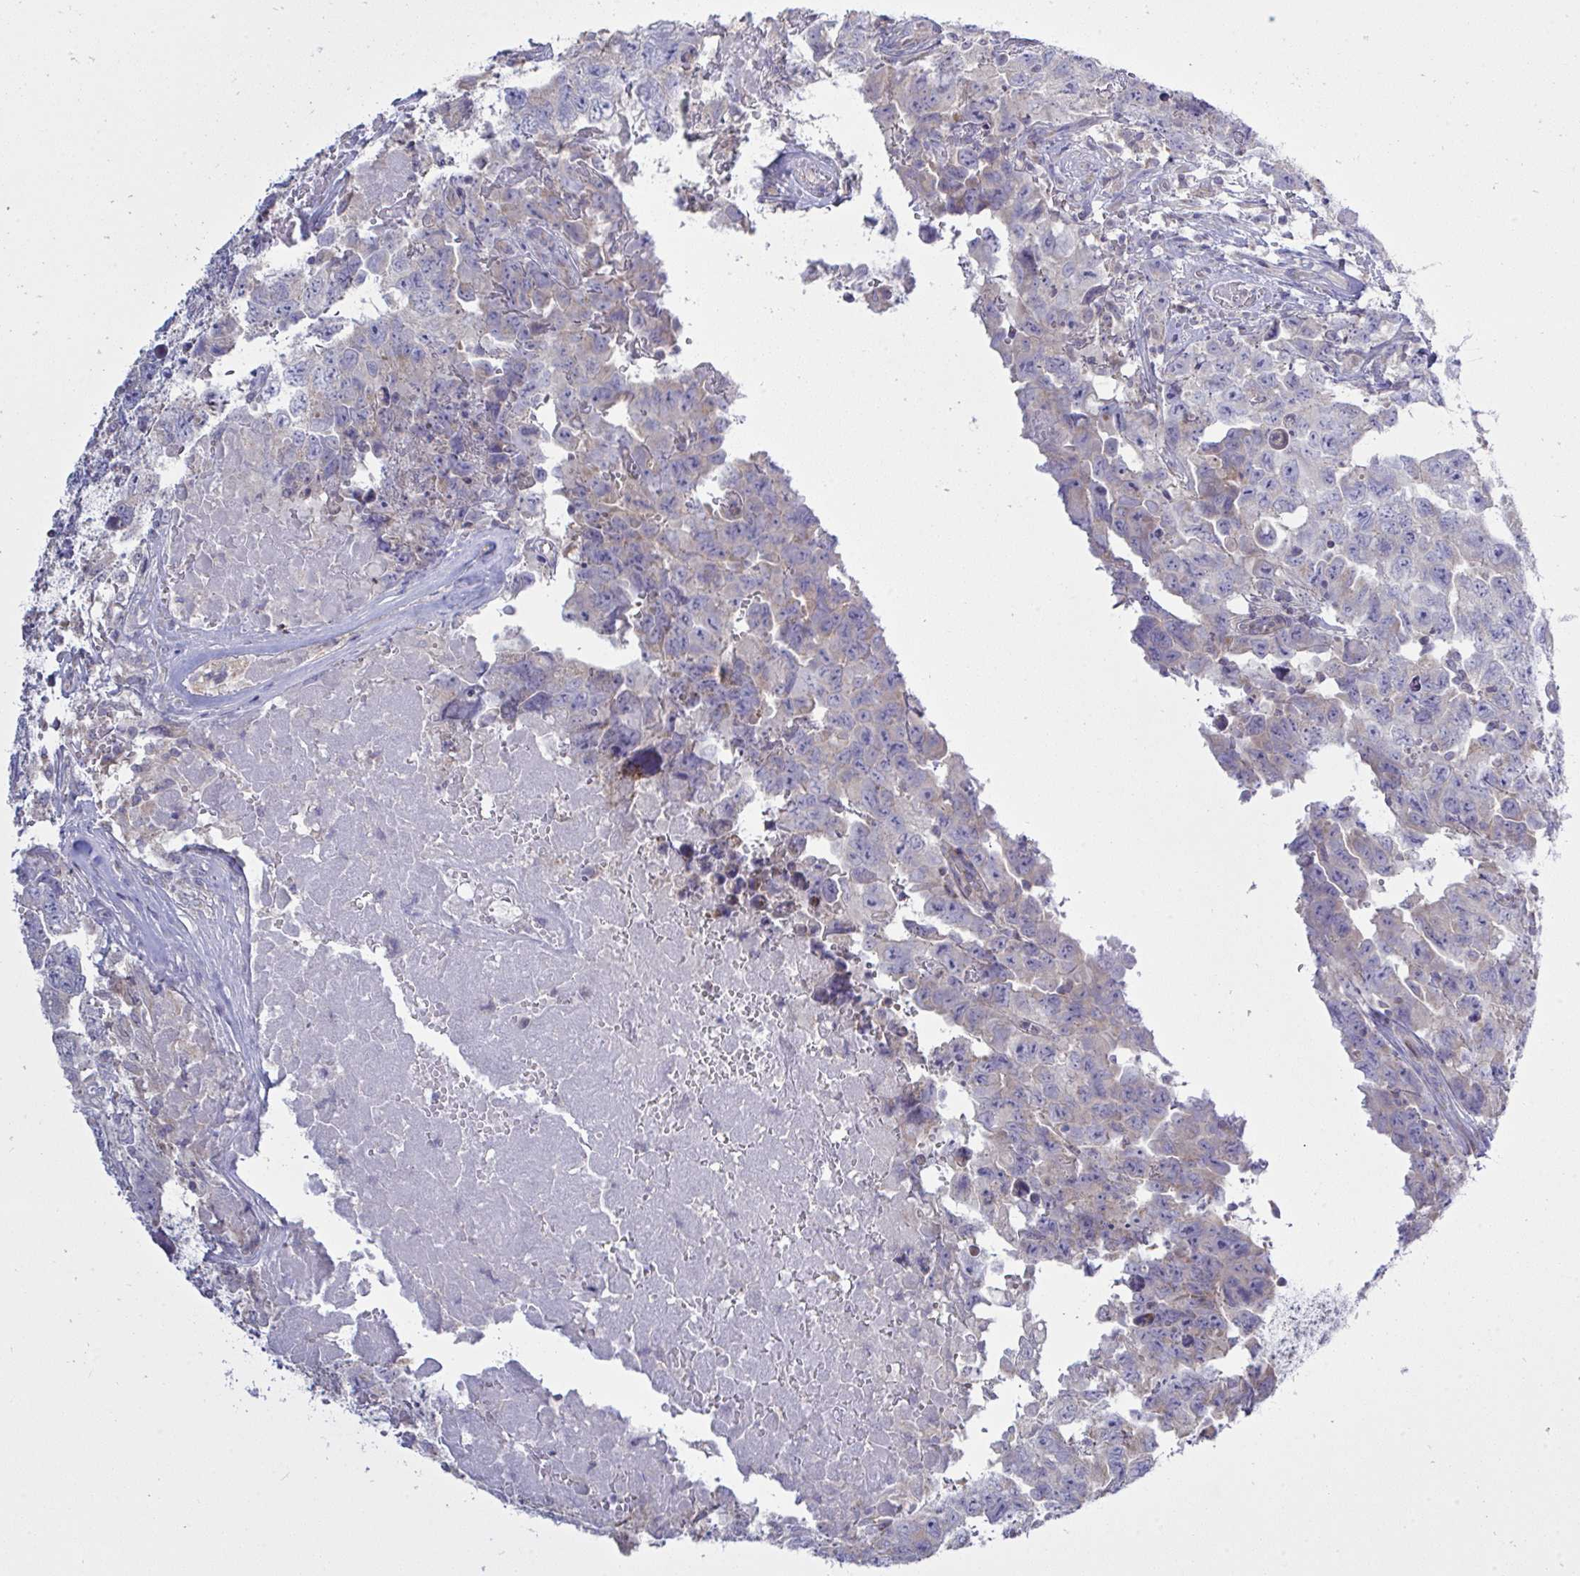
{"staining": {"intensity": "negative", "quantity": "none", "location": "none"}, "tissue": "testis cancer", "cell_type": "Tumor cells", "image_type": "cancer", "snomed": [{"axis": "morphology", "description": "Carcinoma, Embryonal, NOS"}, {"axis": "topography", "description": "Testis"}], "caption": "Tumor cells show no significant protein positivity in testis embryonal carcinoma. (Stains: DAB (3,3'-diaminobenzidine) immunohistochemistry with hematoxylin counter stain, Microscopy: brightfield microscopy at high magnification).", "gene": "NDUFA7", "patient": {"sex": "male", "age": 22}}